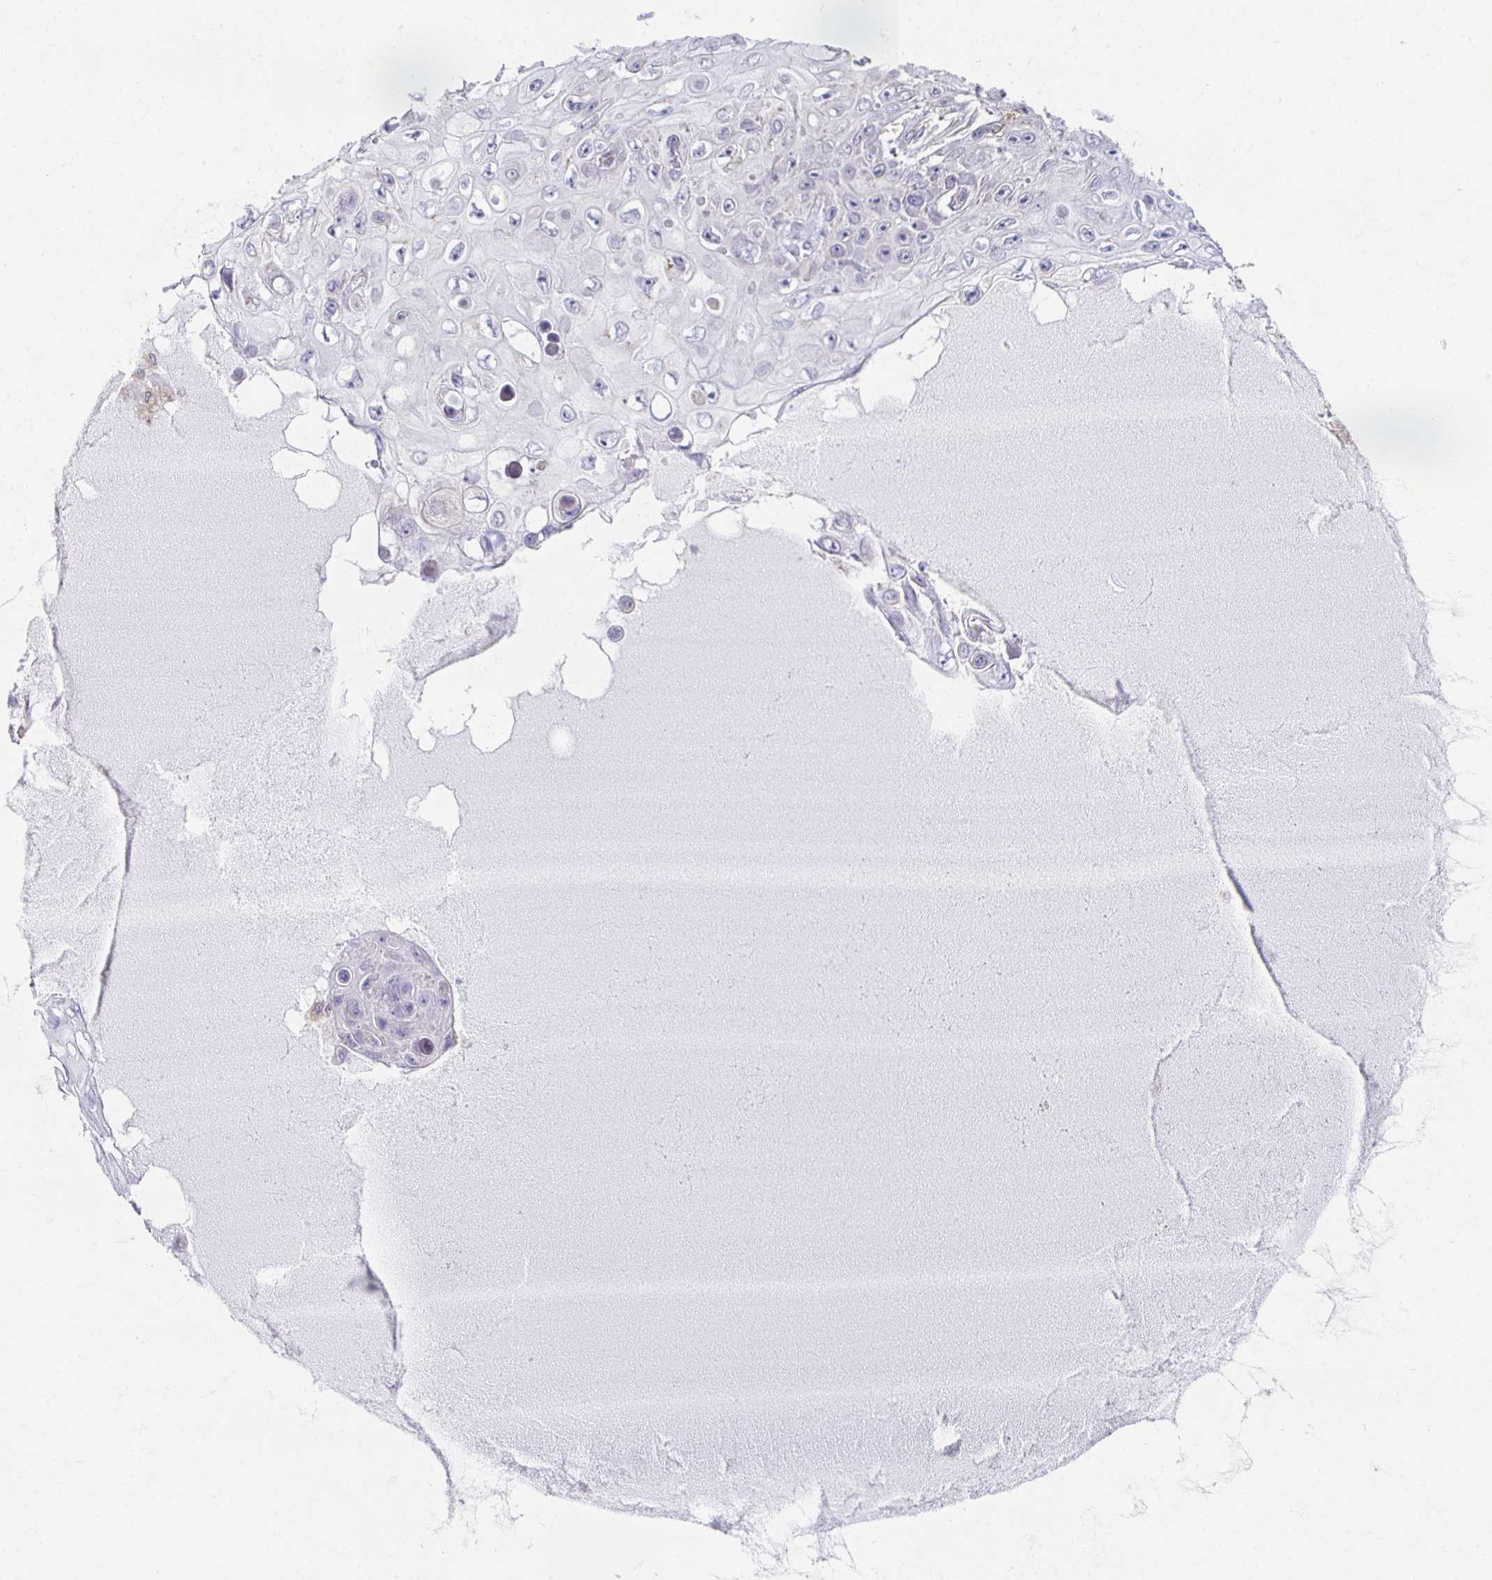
{"staining": {"intensity": "negative", "quantity": "none", "location": "none"}, "tissue": "skin cancer", "cell_type": "Tumor cells", "image_type": "cancer", "snomed": [{"axis": "morphology", "description": "Squamous cell carcinoma, NOS"}, {"axis": "topography", "description": "Skin"}], "caption": "This is an IHC micrograph of skin cancer. There is no expression in tumor cells.", "gene": "ZNF692", "patient": {"sex": "male", "age": 82}}